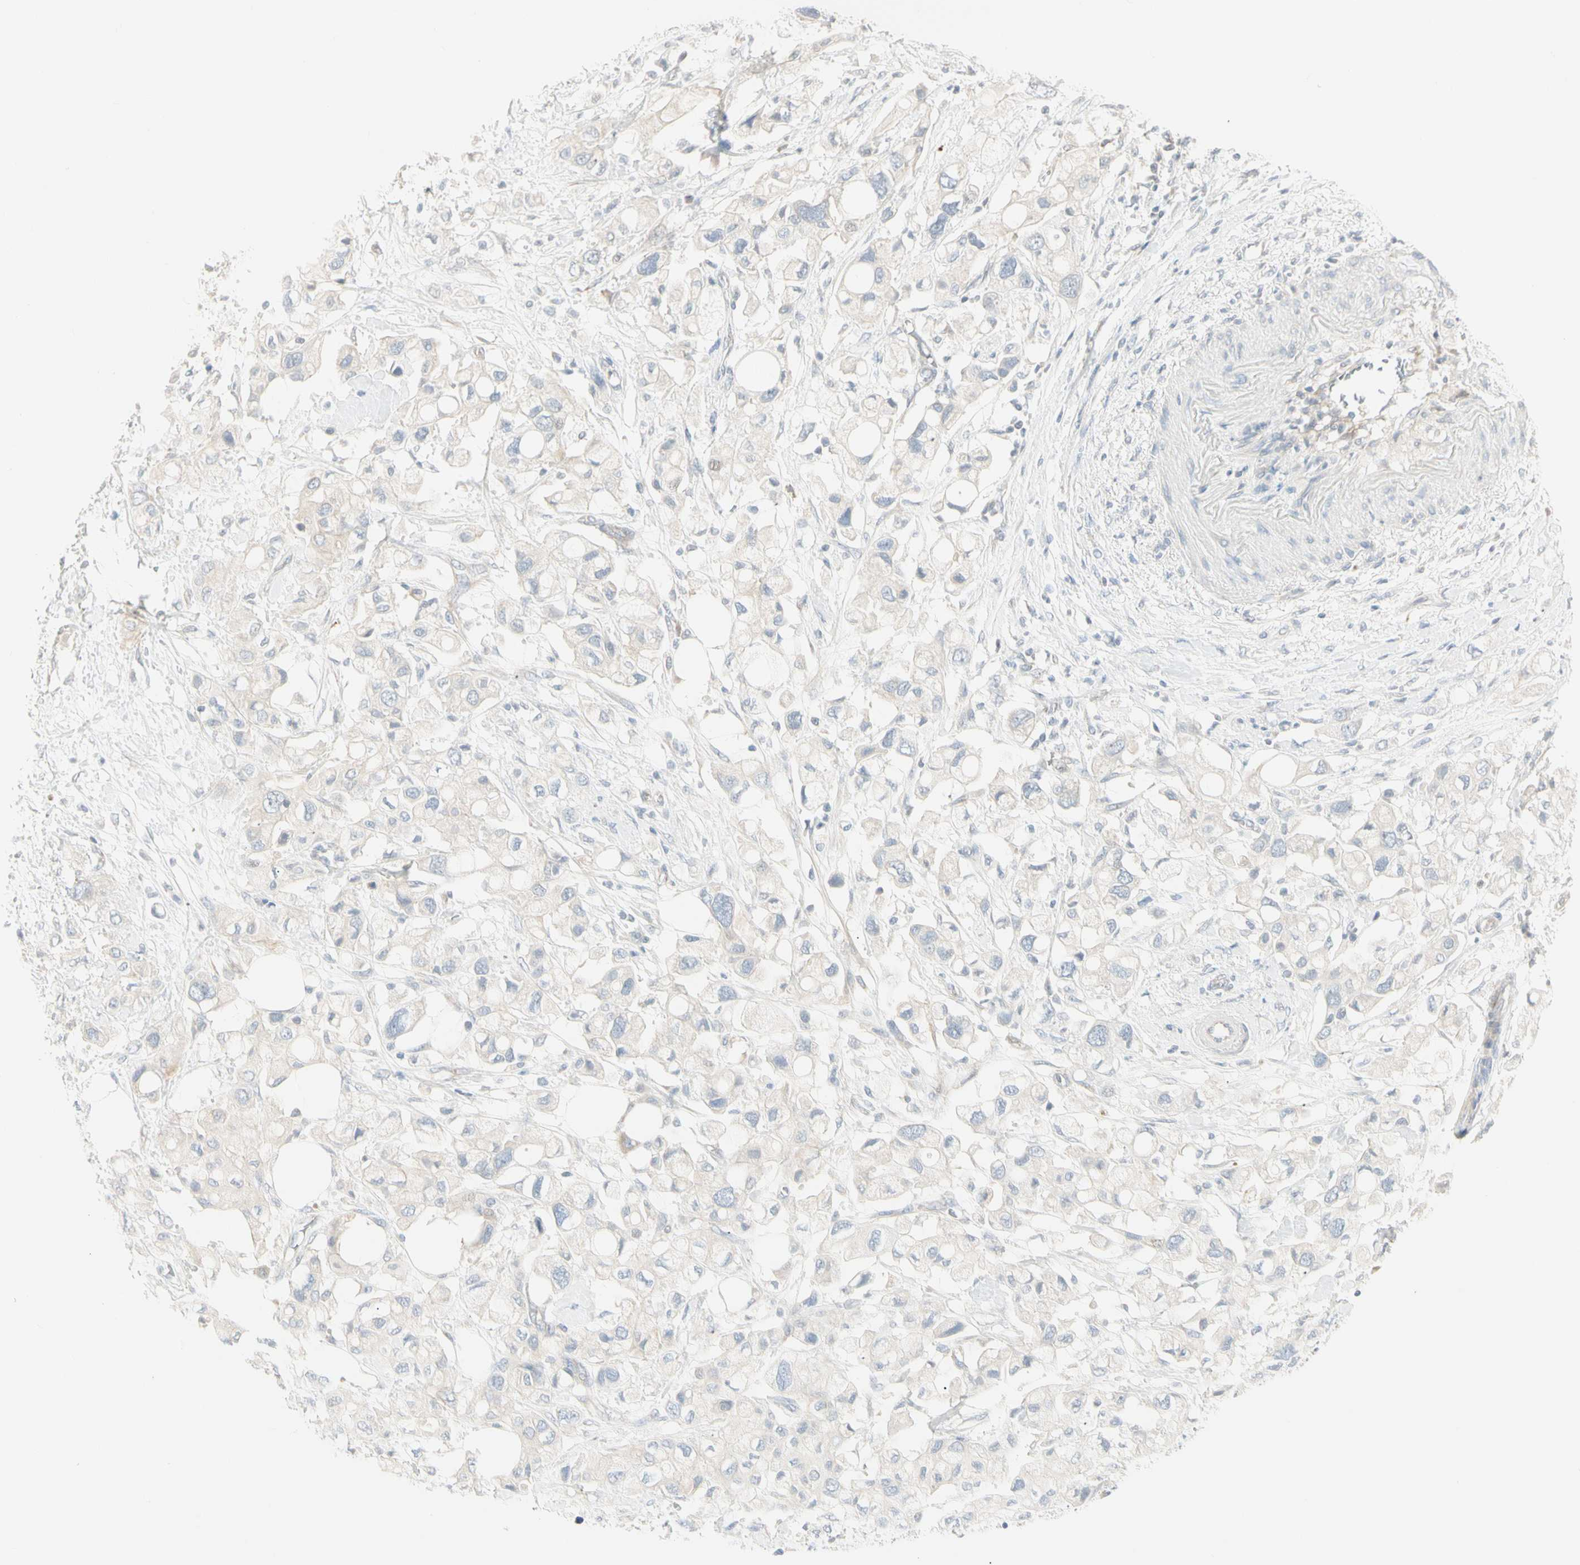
{"staining": {"intensity": "negative", "quantity": "none", "location": "none"}, "tissue": "pancreatic cancer", "cell_type": "Tumor cells", "image_type": "cancer", "snomed": [{"axis": "morphology", "description": "Adenocarcinoma, NOS"}, {"axis": "topography", "description": "Pancreas"}], "caption": "An immunohistochemistry photomicrograph of pancreatic cancer is shown. There is no staining in tumor cells of pancreatic cancer. Nuclei are stained in blue.", "gene": "ALDH18A1", "patient": {"sex": "female", "age": 56}}